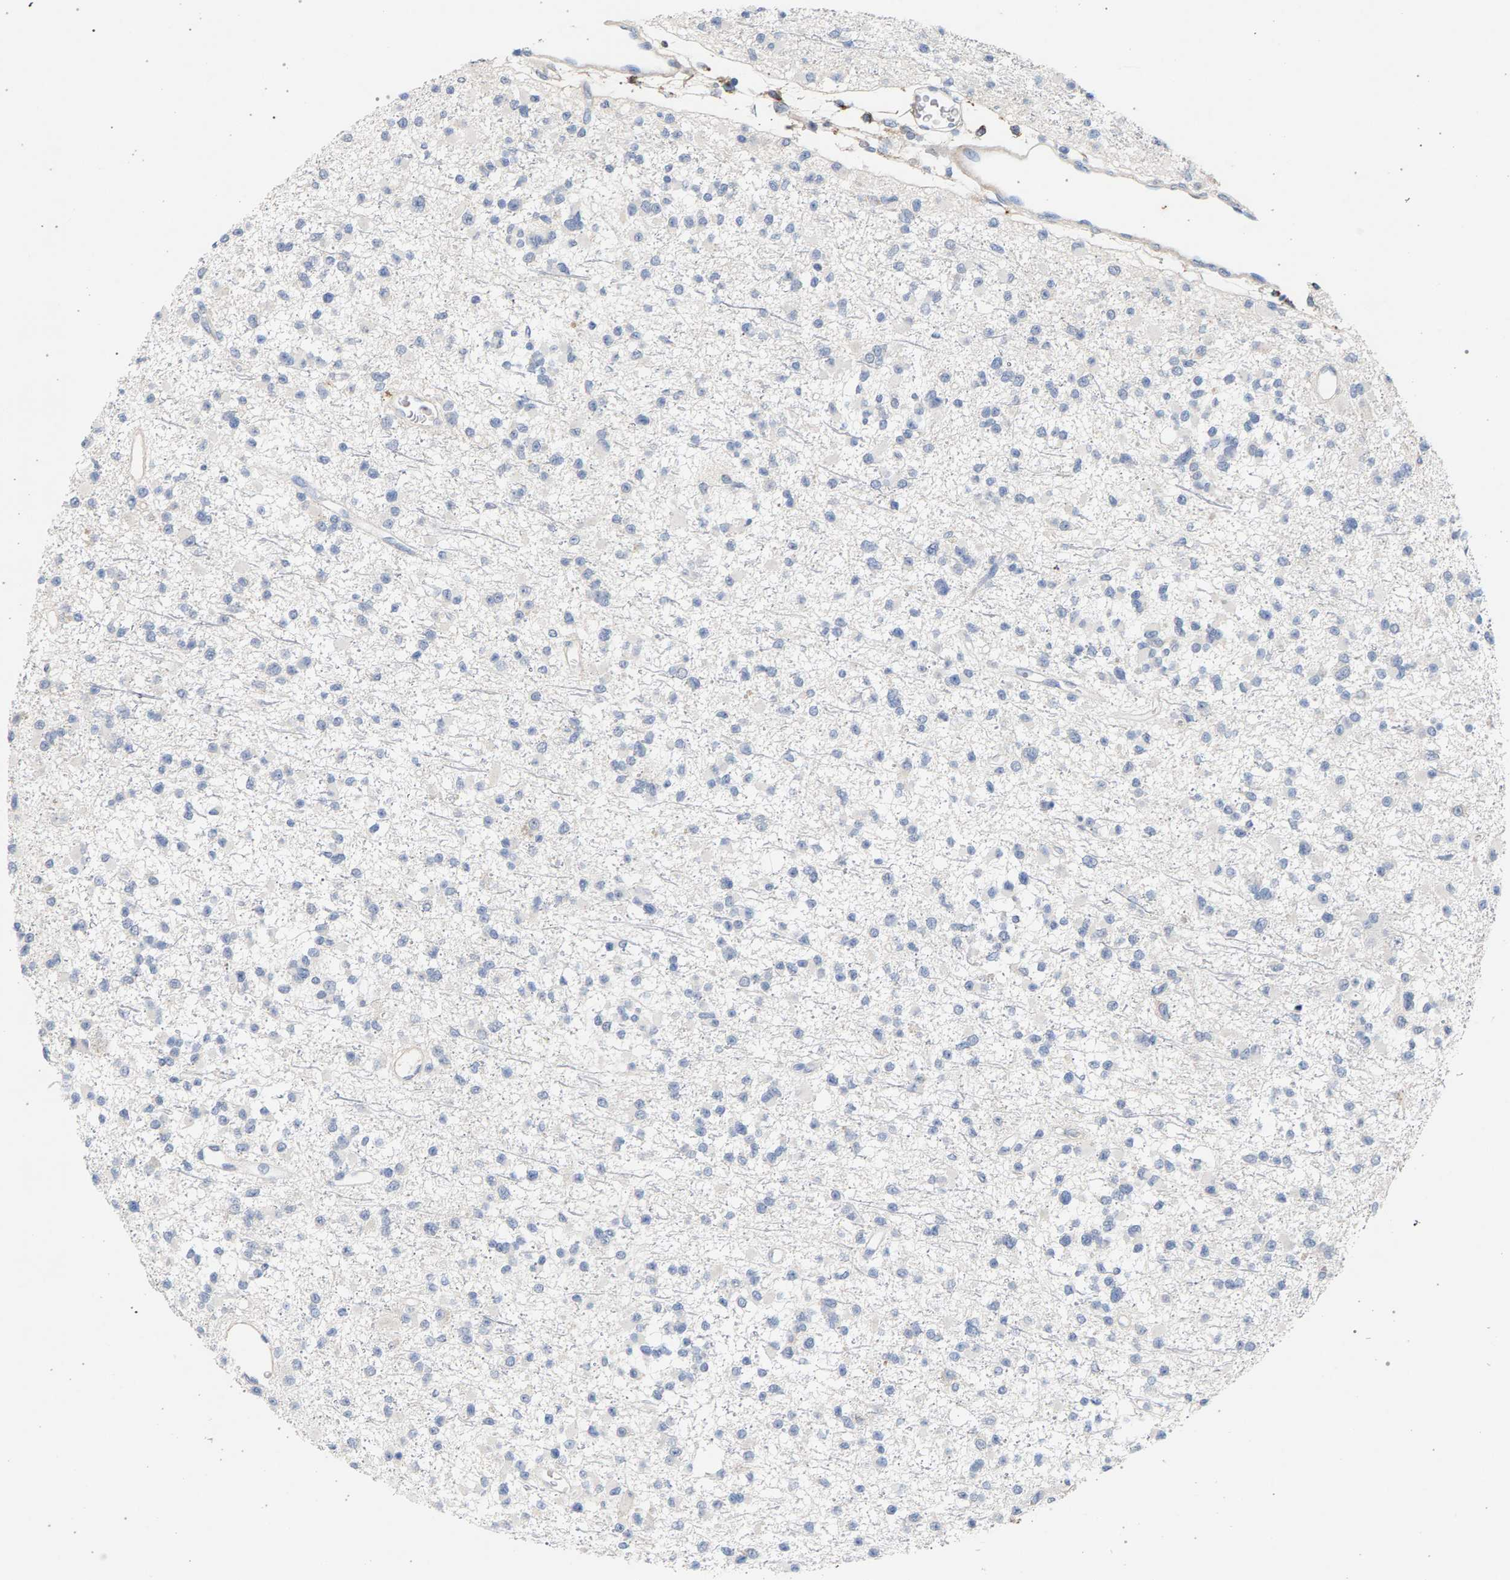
{"staining": {"intensity": "negative", "quantity": "none", "location": "none"}, "tissue": "glioma", "cell_type": "Tumor cells", "image_type": "cancer", "snomed": [{"axis": "morphology", "description": "Glioma, malignant, Low grade"}, {"axis": "topography", "description": "Brain"}], "caption": "Micrograph shows no protein positivity in tumor cells of malignant low-grade glioma tissue.", "gene": "MAMDC2", "patient": {"sex": "female", "age": 22}}